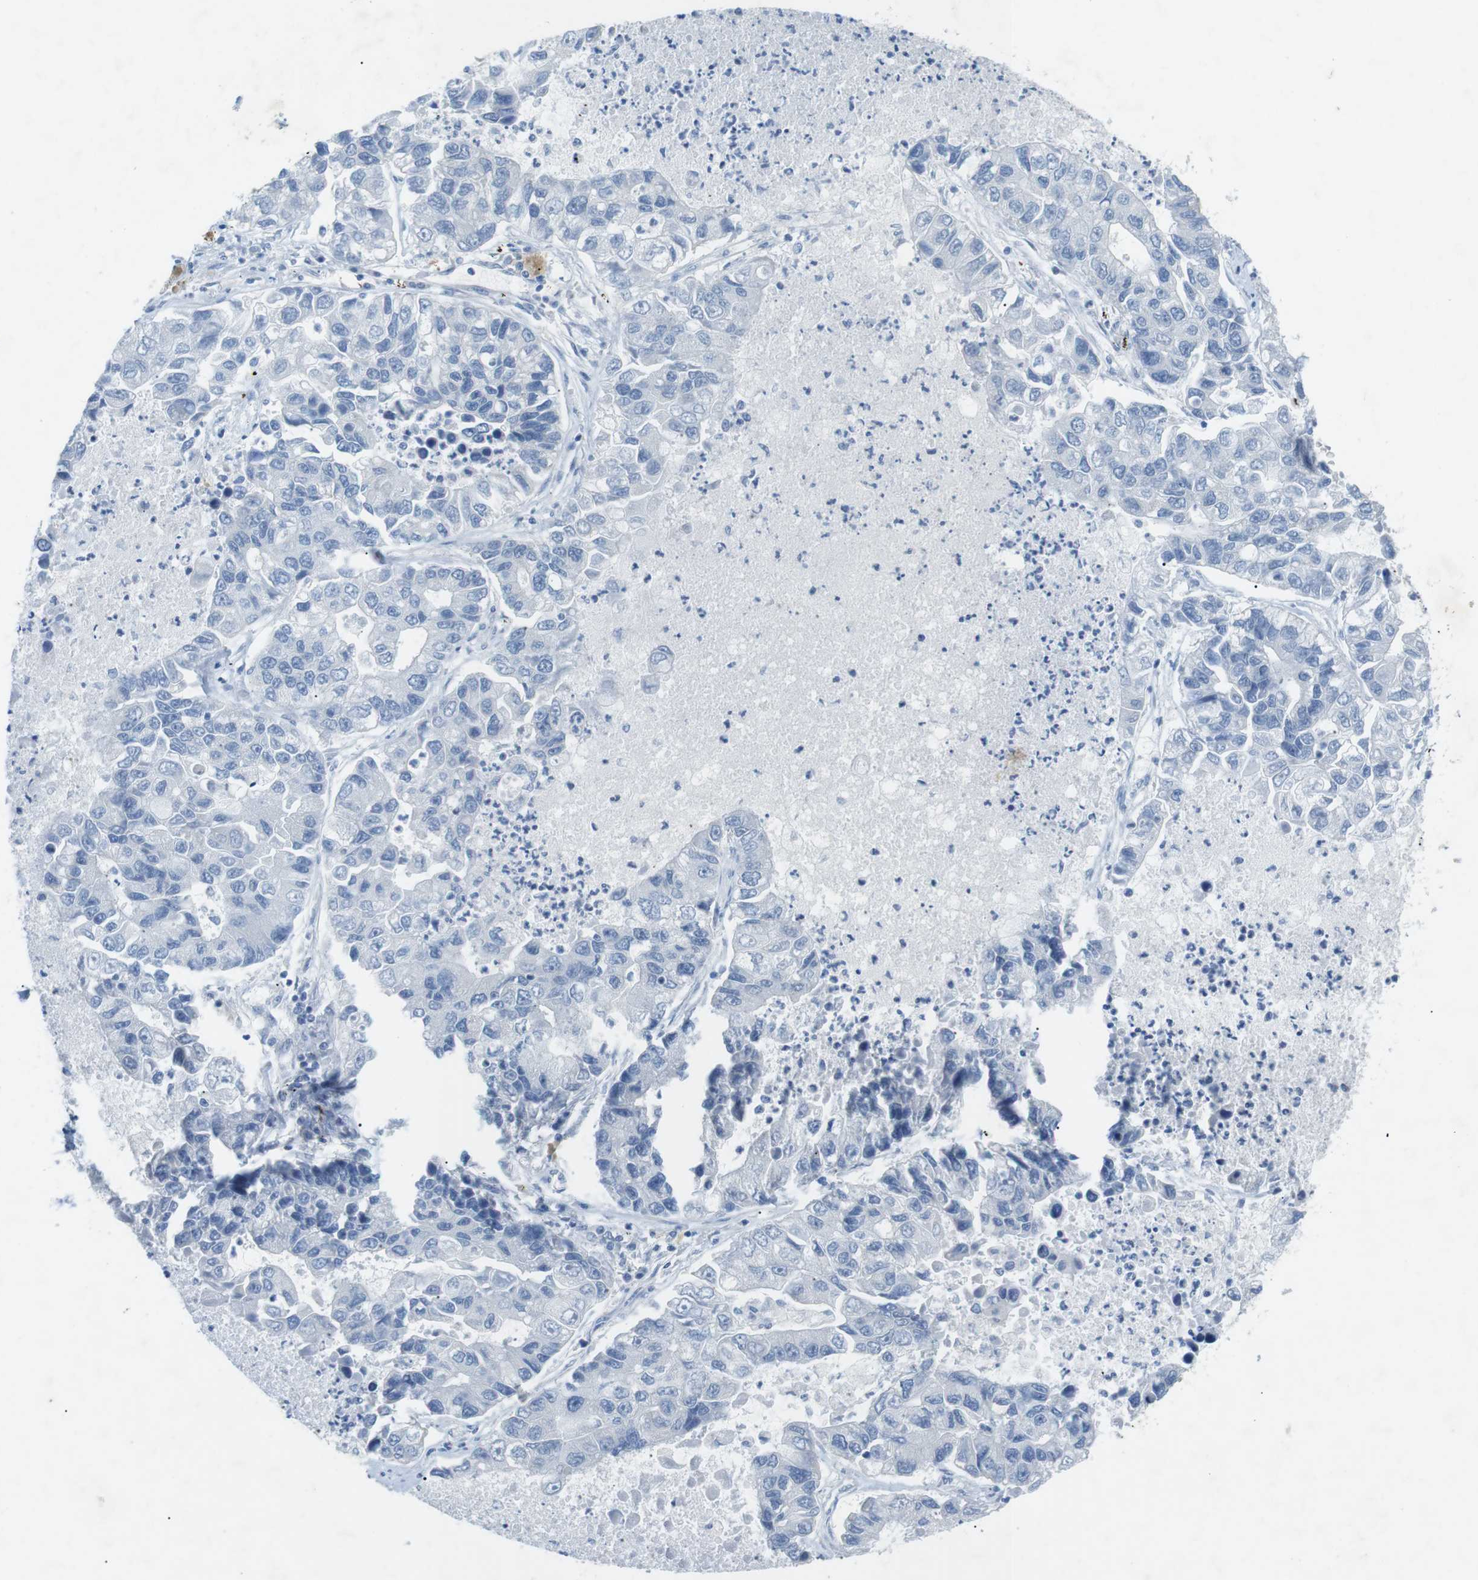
{"staining": {"intensity": "negative", "quantity": "none", "location": "none"}, "tissue": "lung cancer", "cell_type": "Tumor cells", "image_type": "cancer", "snomed": [{"axis": "morphology", "description": "Adenocarcinoma, NOS"}, {"axis": "topography", "description": "Lung"}], "caption": "Lung cancer (adenocarcinoma) stained for a protein using immunohistochemistry (IHC) reveals no expression tumor cells.", "gene": "SALL4", "patient": {"sex": "female", "age": 51}}